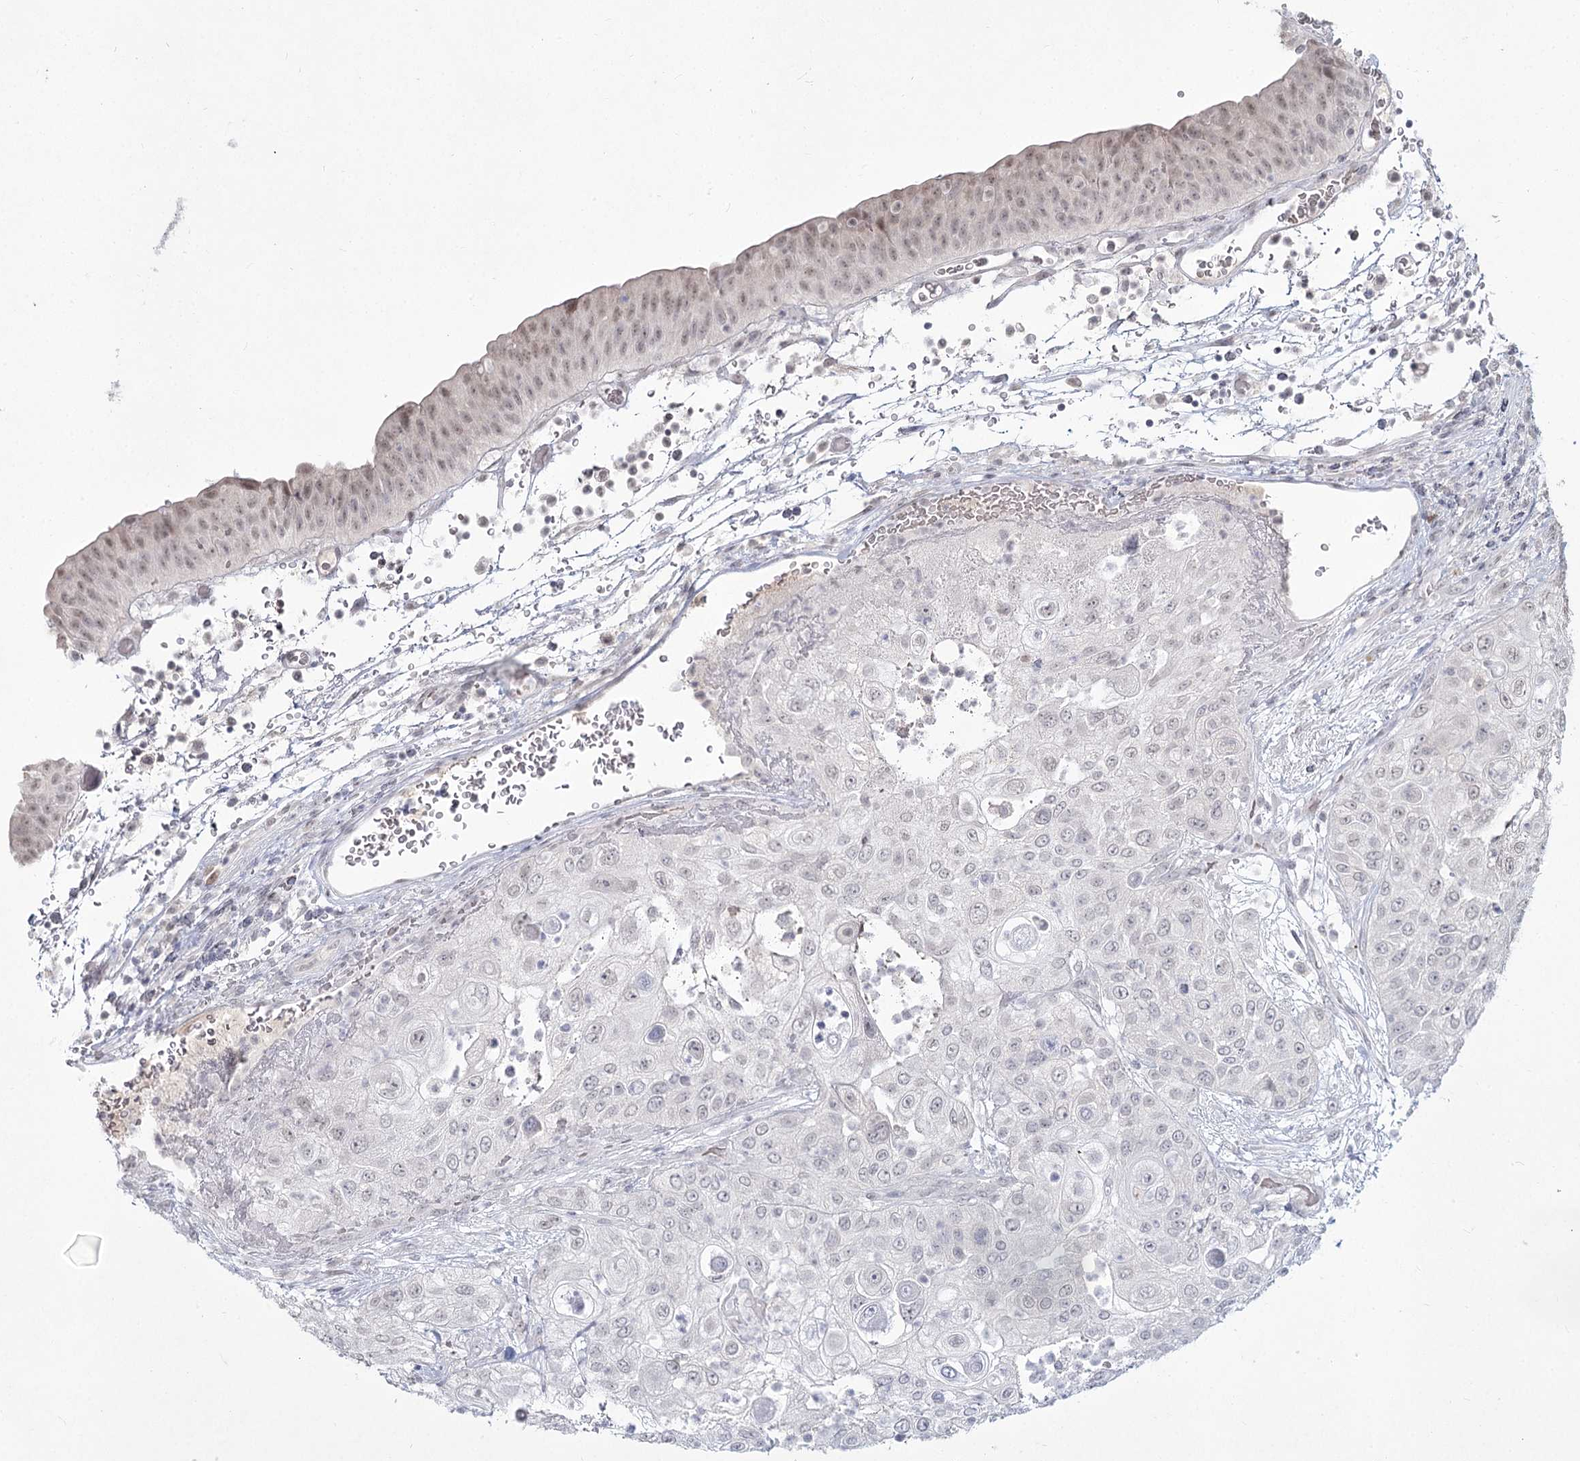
{"staining": {"intensity": "negative", "quantity": "none", "location": "none"}, "tissue": "urothelial cancer", "cell_type": "Tumor cells", "image_type": "cancer", "snomed": [{"axis": "morphology", "description": "Urothelial carcinoma, High grade"}, {"axis": "topography", "description": "Urinary bladder"}], "caption": "DAB (3,3'-diaminobenzidine) immunohistochemical staining of human urothelial carcinoma (high-grade) reveals no significant expression in tumor cells.", "gene": "LY6G5C", "patient": {"sex": "female", "age": 79}}